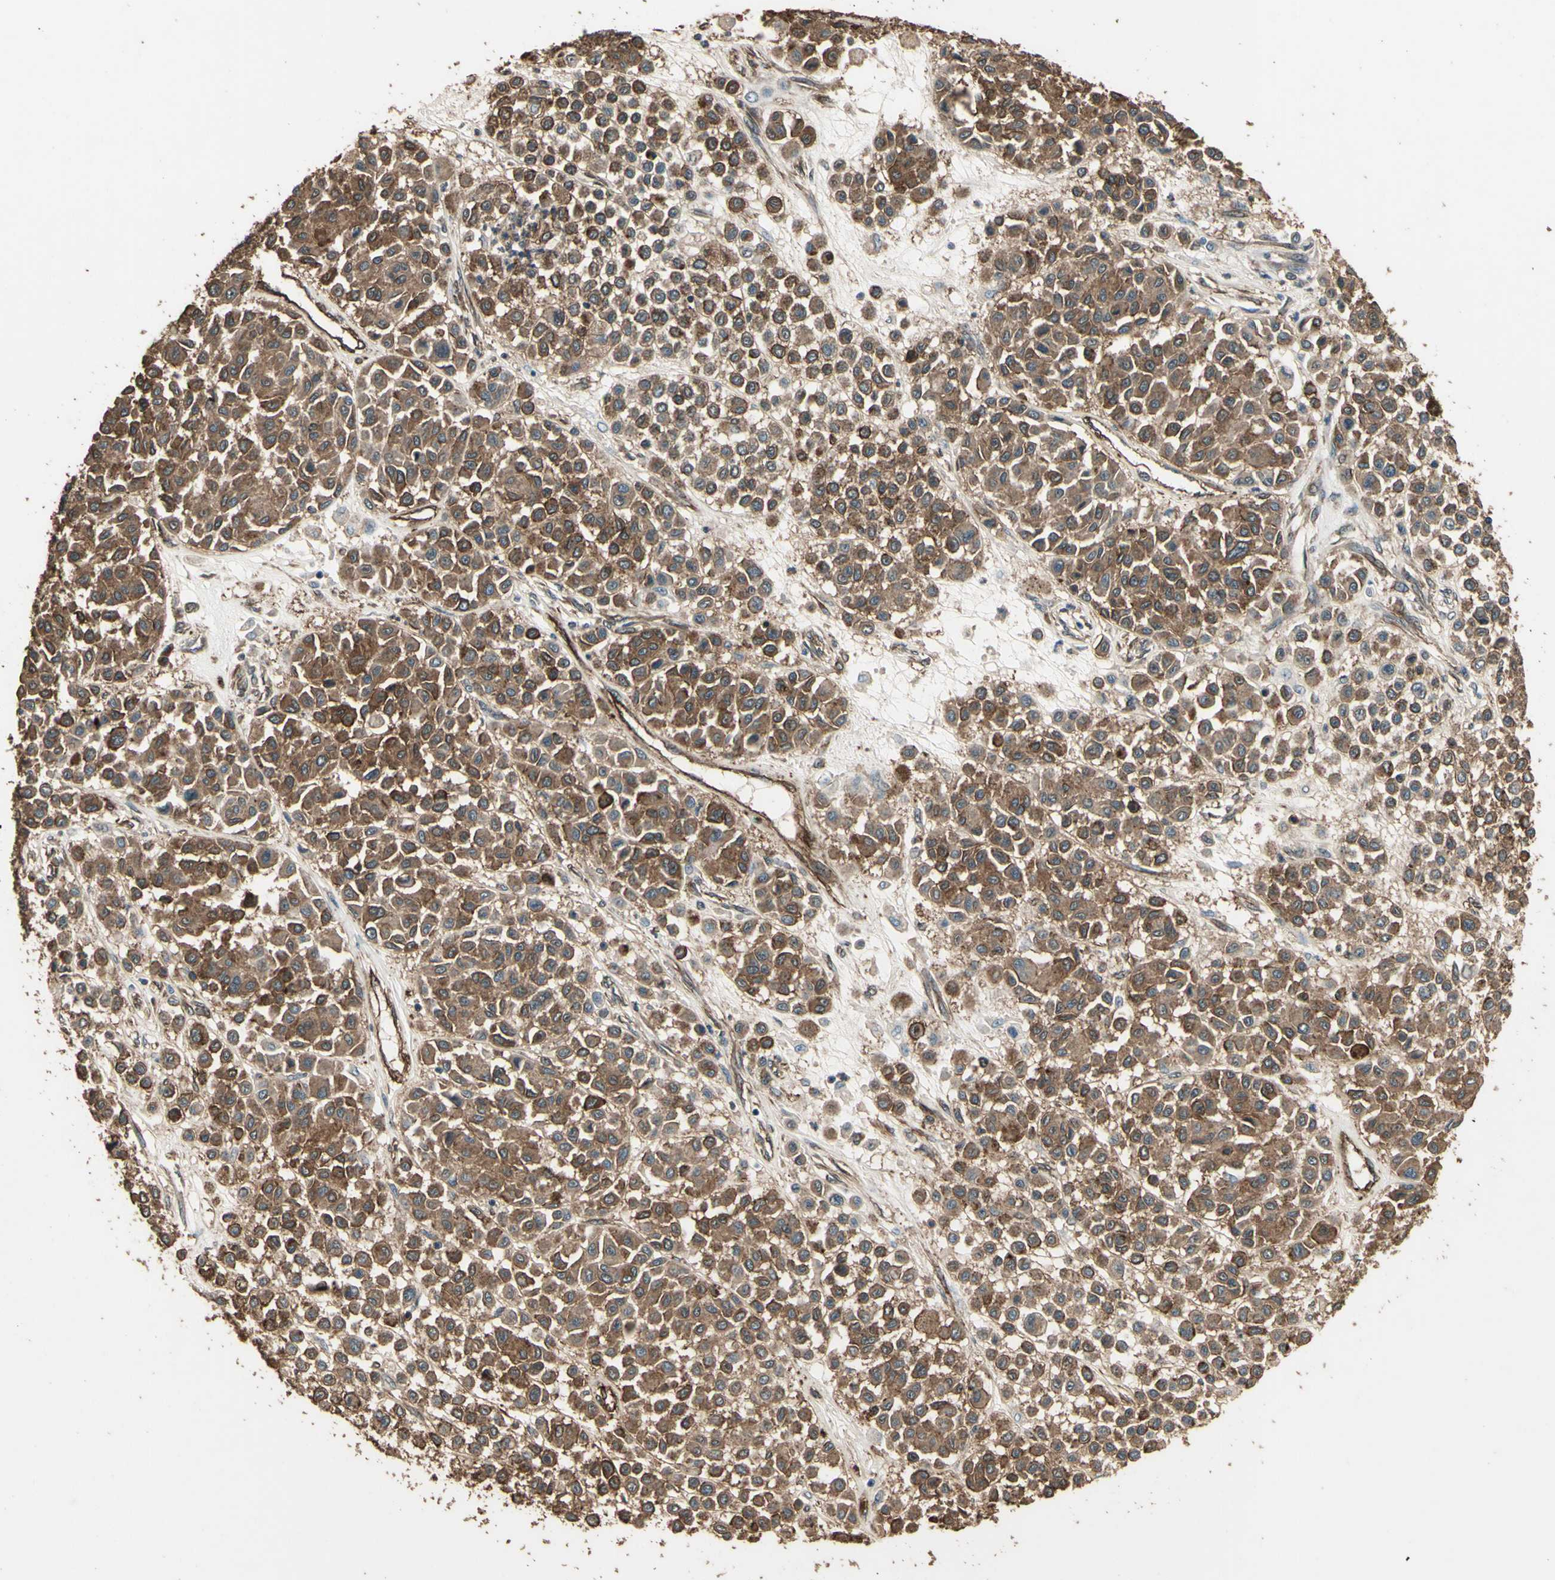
{"staining": {"intensity": "moderate", "quantity": ">75%", "location": "cytoplasmic/membranous"}, "tissue": "melanoma", "cell_type": "Tumor cells", "image_type": "cancer", "snomed": [{"axis": "morphology", "description": "Malignant melanoma, Metastatic site"}, {"axis": "topography", "description": "Soft tissue"}], "caption": "IHC photomicrograph of neoplastic tissue: malignant melanoma (metastatic site) stained using immunohistochemistry displays medium levels of moderate protein expression localized specifically in the cytoplasmic/membranous of tumor cells, appearing as a cytoplasmic/membranous brown color.", "gene": "TSPO", "patient": {"sex": "male", "age": 41}}